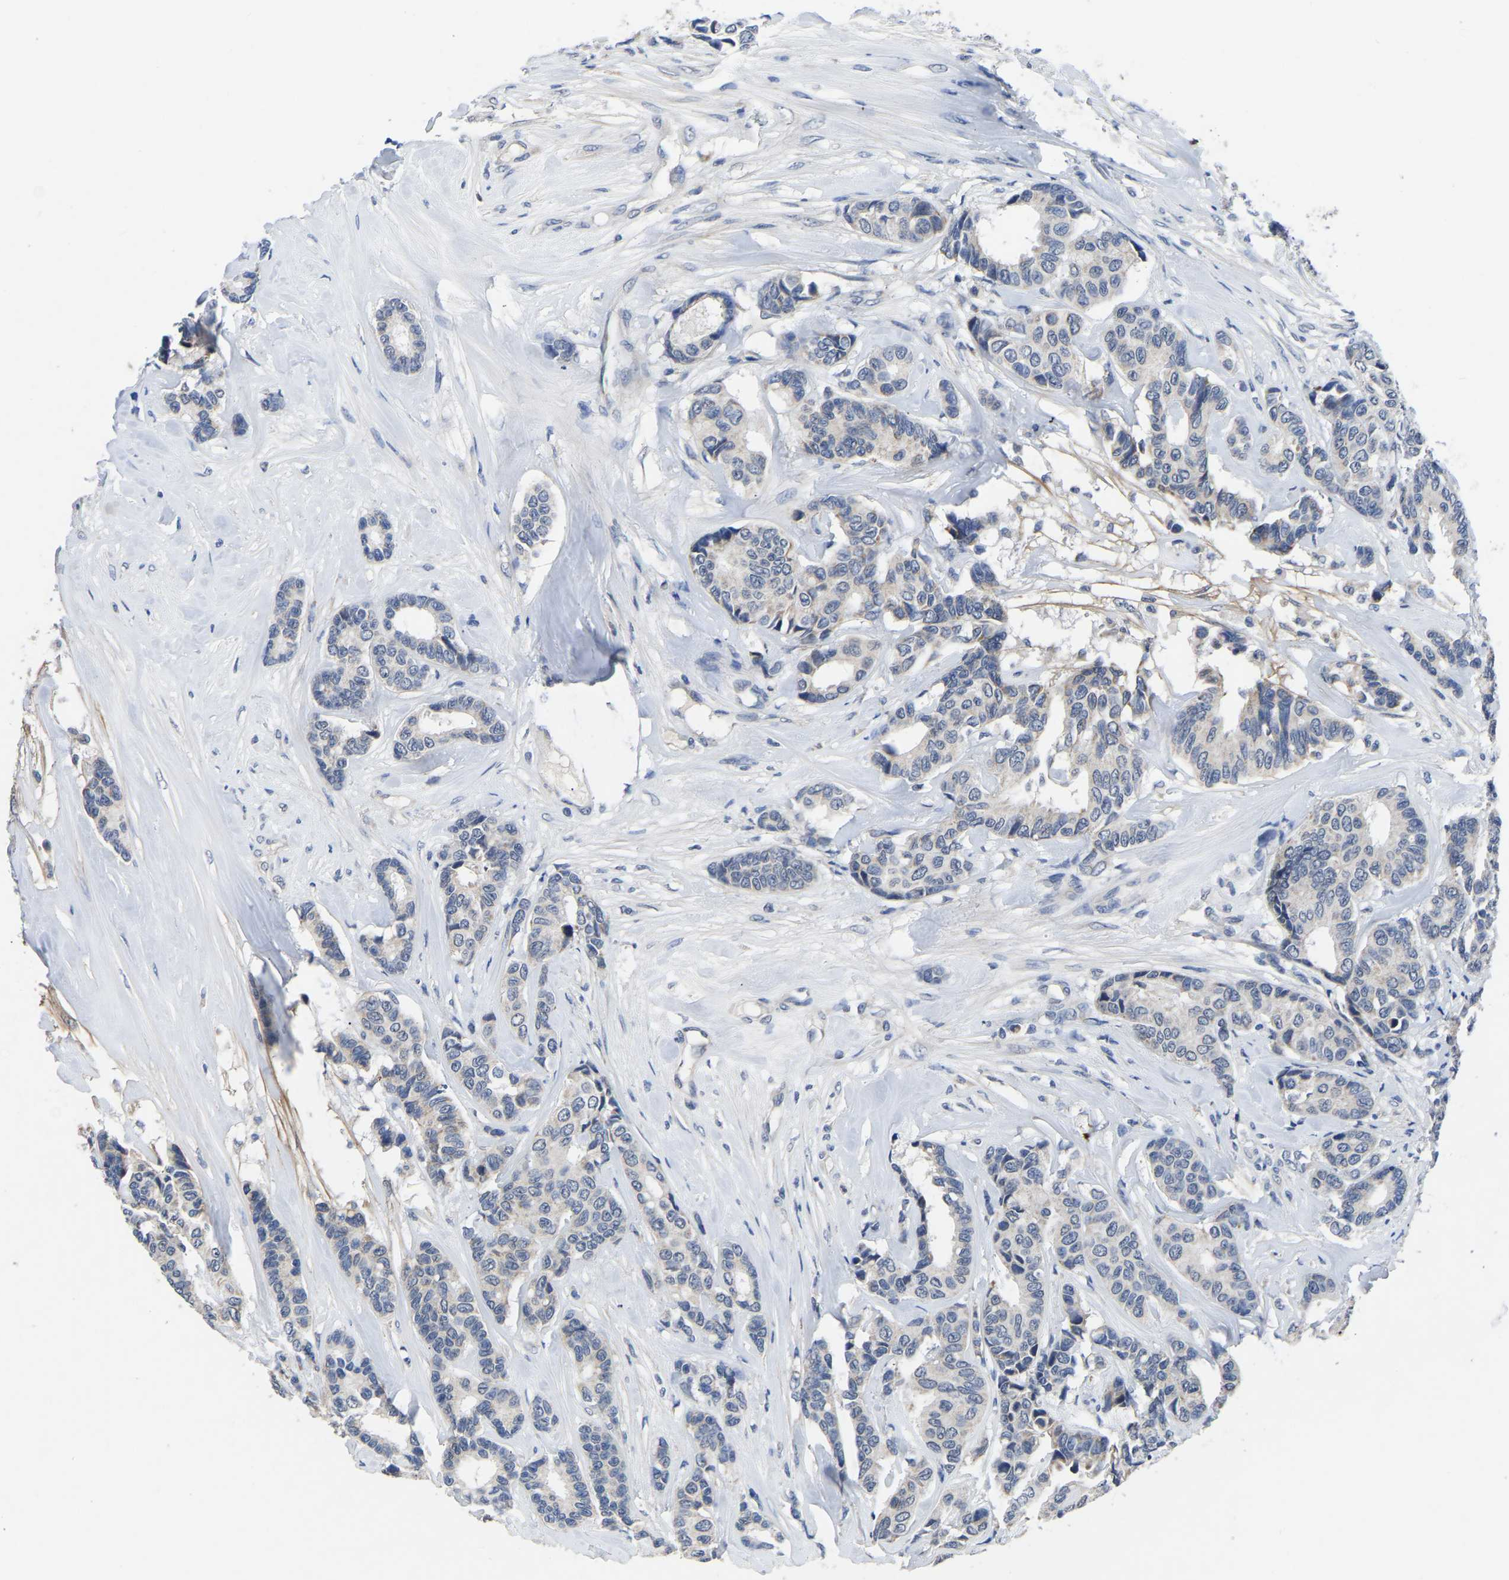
{"staining": {"intensity": "negative", "quantity": "none", "location": "none"}, "tissue": "breast cancer", "cell_type": "Tumor cells", "image_type": "cancer", "snomed": [{"axis": "morphology", "description": "Duct carcinoma"}, {"axis": "topography", "description": "Breast"}], "caption": "IHC photomicrograph of neoplastic tissue: breast cancer (intraductal carcinoma) stained with DAB shows no significant protein expression in tumor cells.", "gene": "FGD5", "patient": {"sex": "female", "age": 87}}